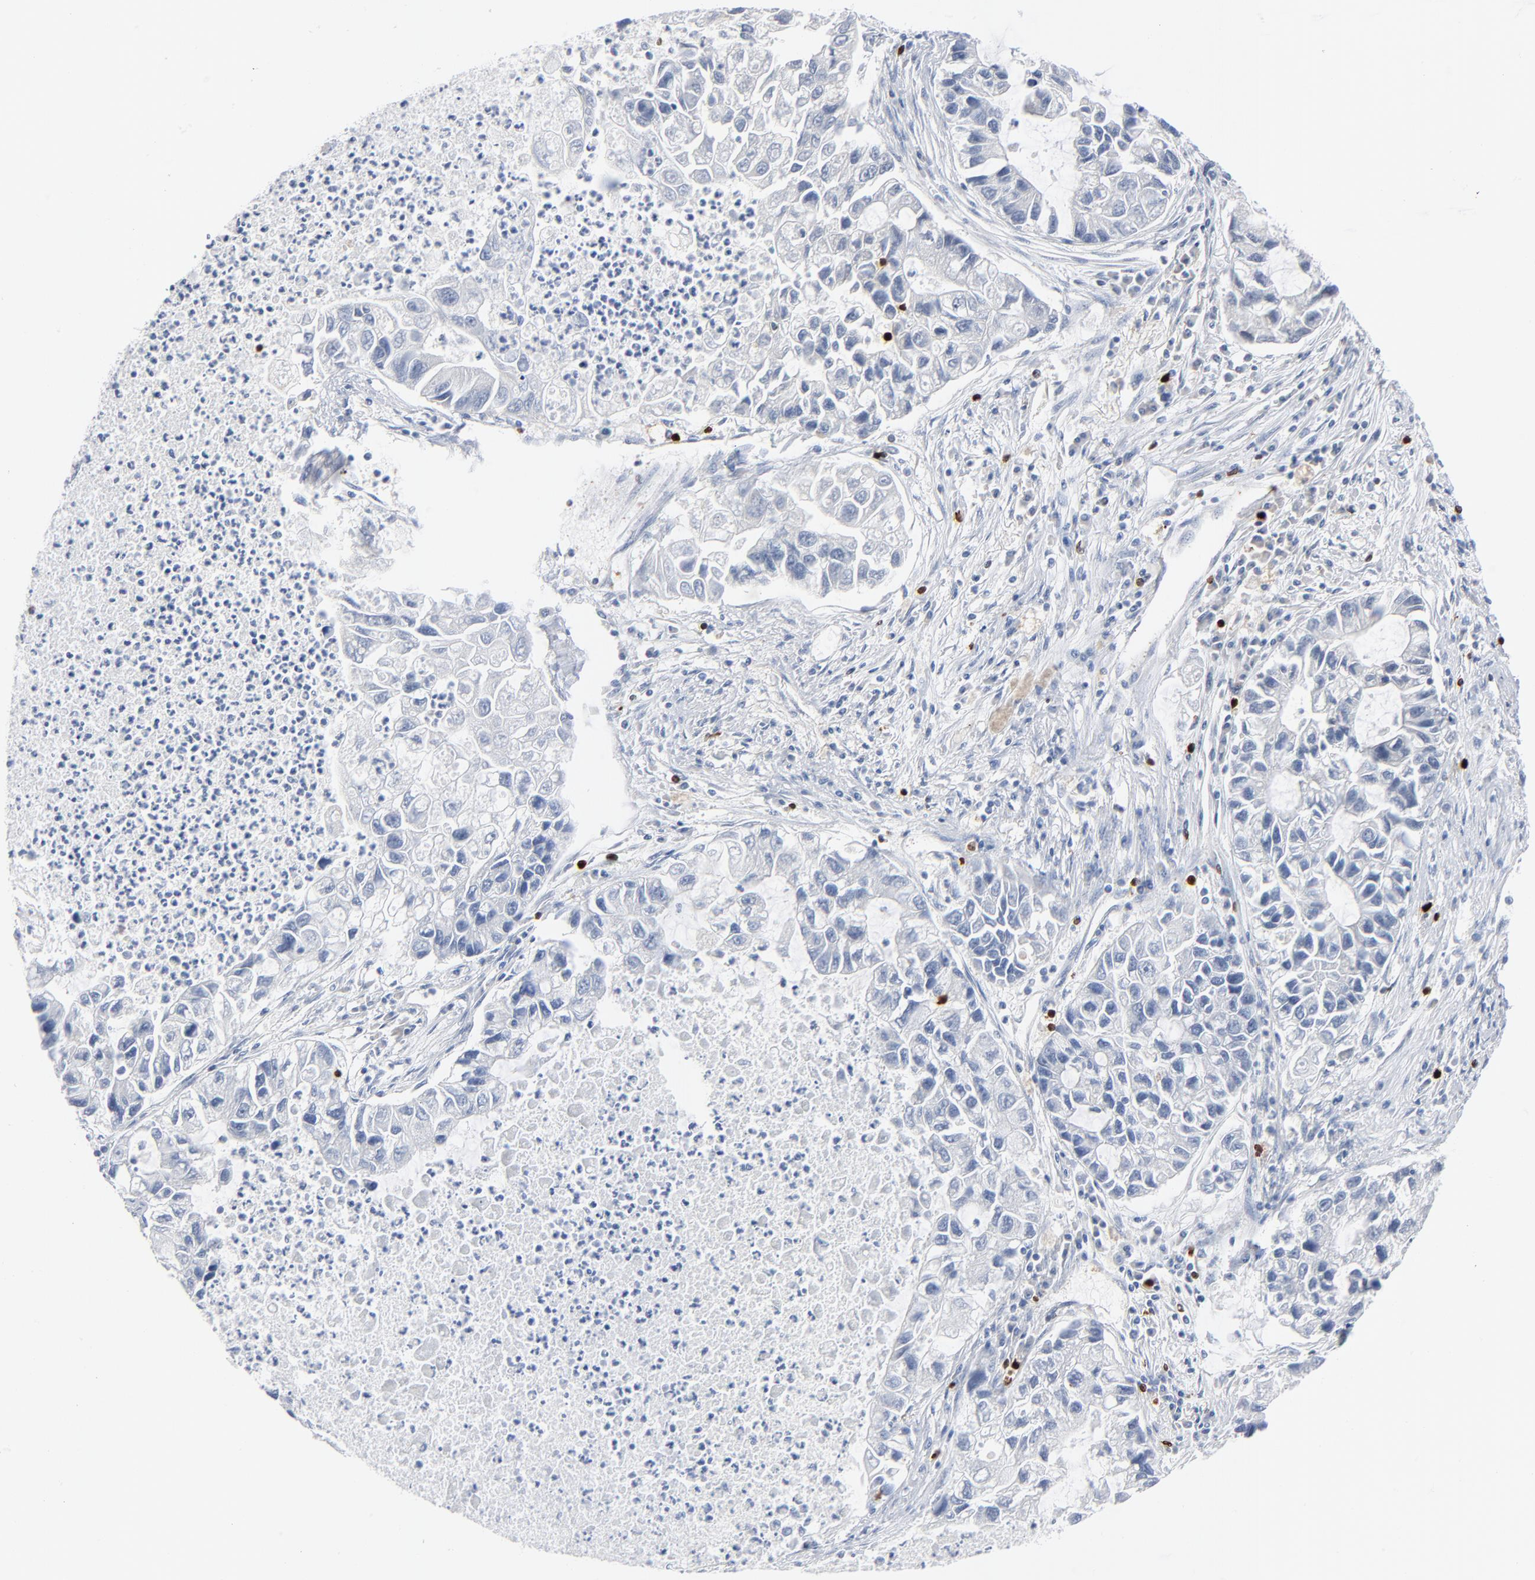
{"staining": {"intensity": "negative", "quantity": "none", "location": "none"}, "tissue": "lung cancer", "cell_type": "Tumor cells", "image_type": "cancer", "snomed": [{"axis": "morphology", "description": "Adenocarcinoma, NOS"}, {"axis": "topography", "description": "Lung"}], "caption": "High power microscopy image of an IHC image of adenocarcinoma (lung), revealing no significant staining in tumor cells.", "gene": "GZMB", "patient": {"sex": "female", "age": 51}}